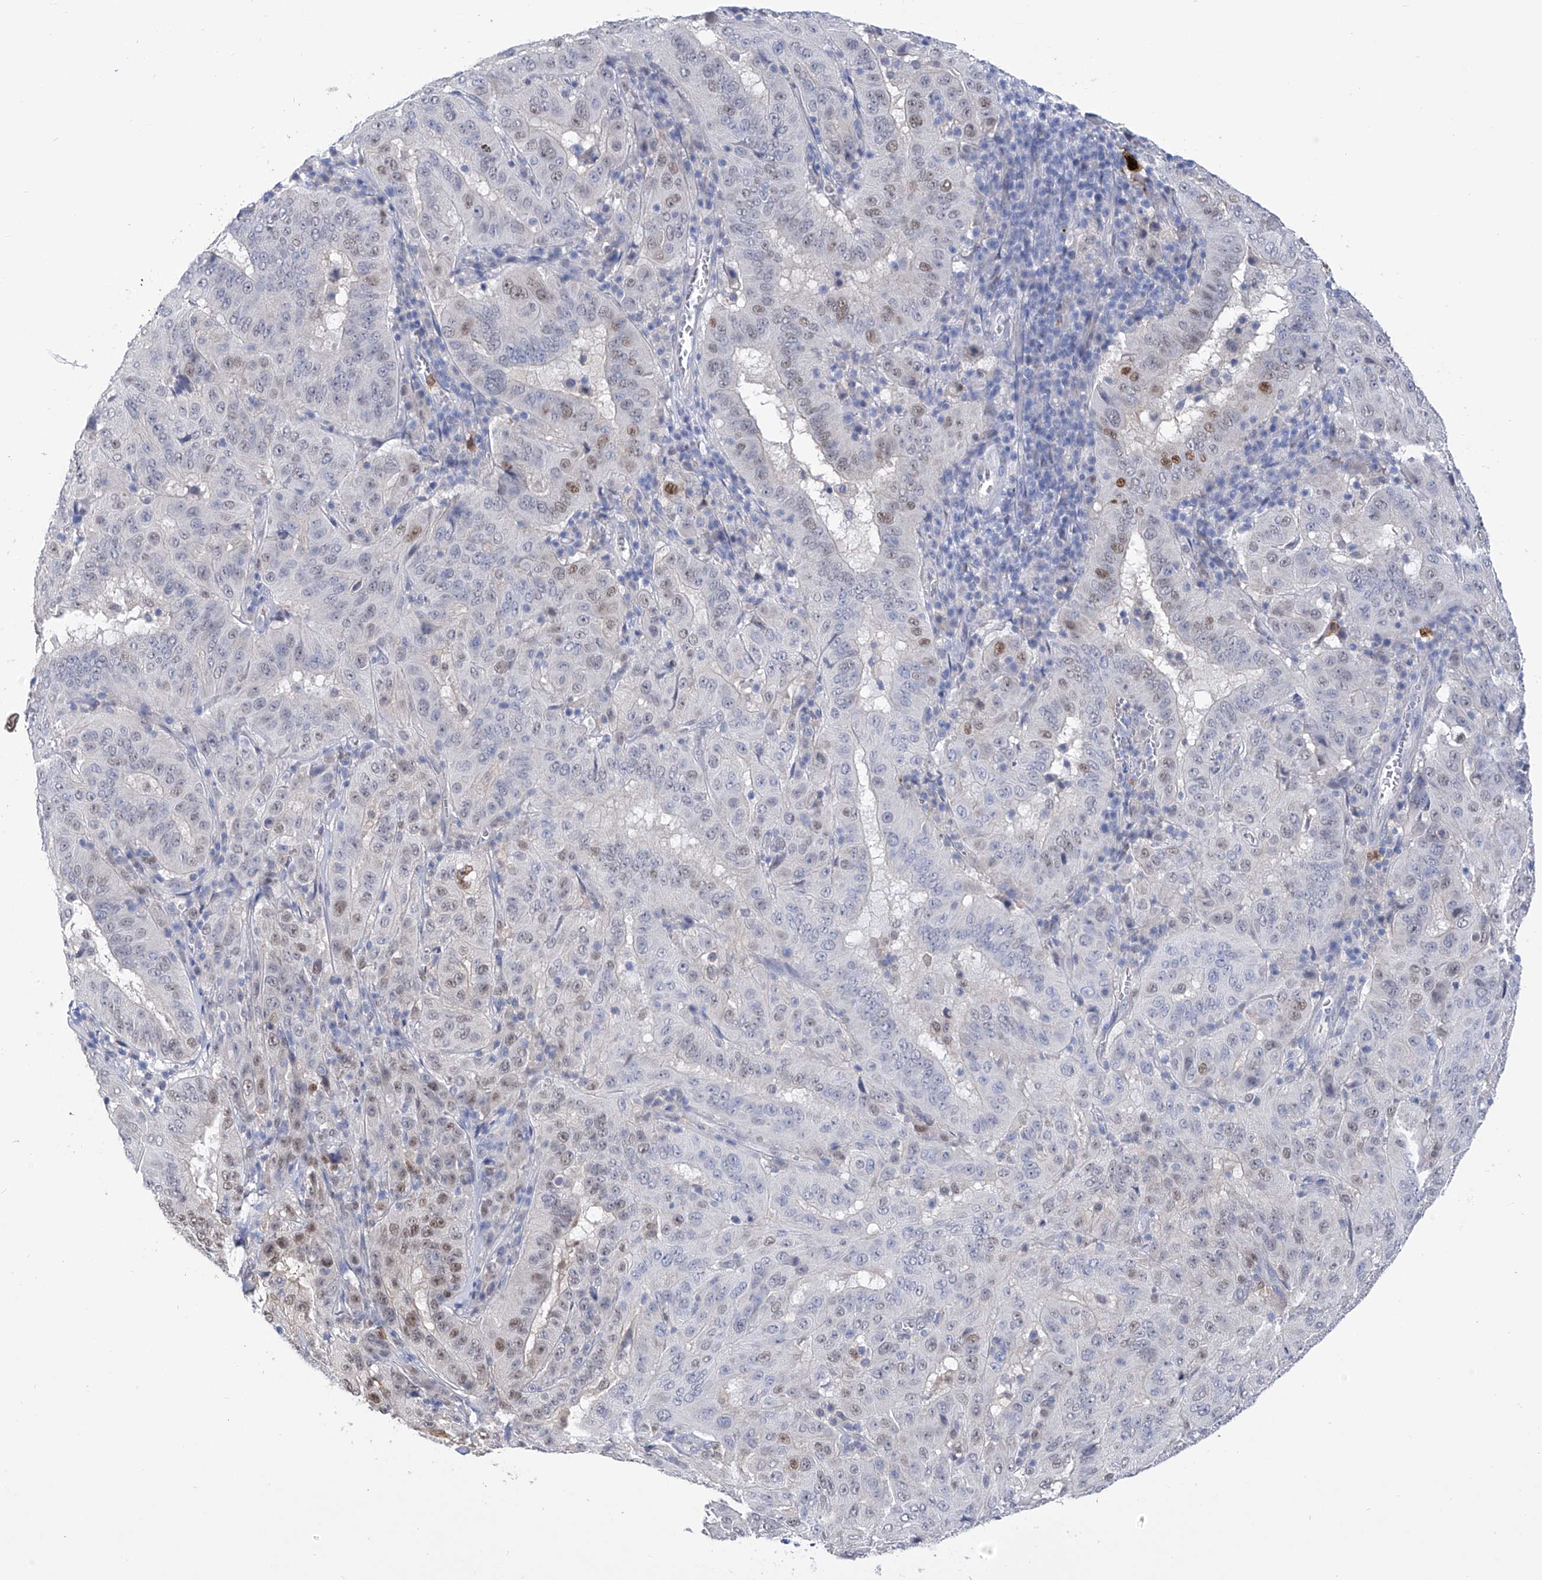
{"staining": {"intensity": "moderate", "quantity": "<25%", "location": "nuclear"}, "tissue": "pancreatic cancer", "cell_type": "Tumor cells", "image_type": "cancer", "snomed": [{"axis": "morphology", "description": "Adenocarcinoma, NOS"}, {"axis": "topography", "description": "Pancreas"}], "caption": "Human adenocarcinoma (pancreatic) stained with a brown dye displays moderate nuclear positive positivity in approximately <25% of tumor cells.", "gene": "PHF20", "patient": {"sex": "male", "age": 63}}